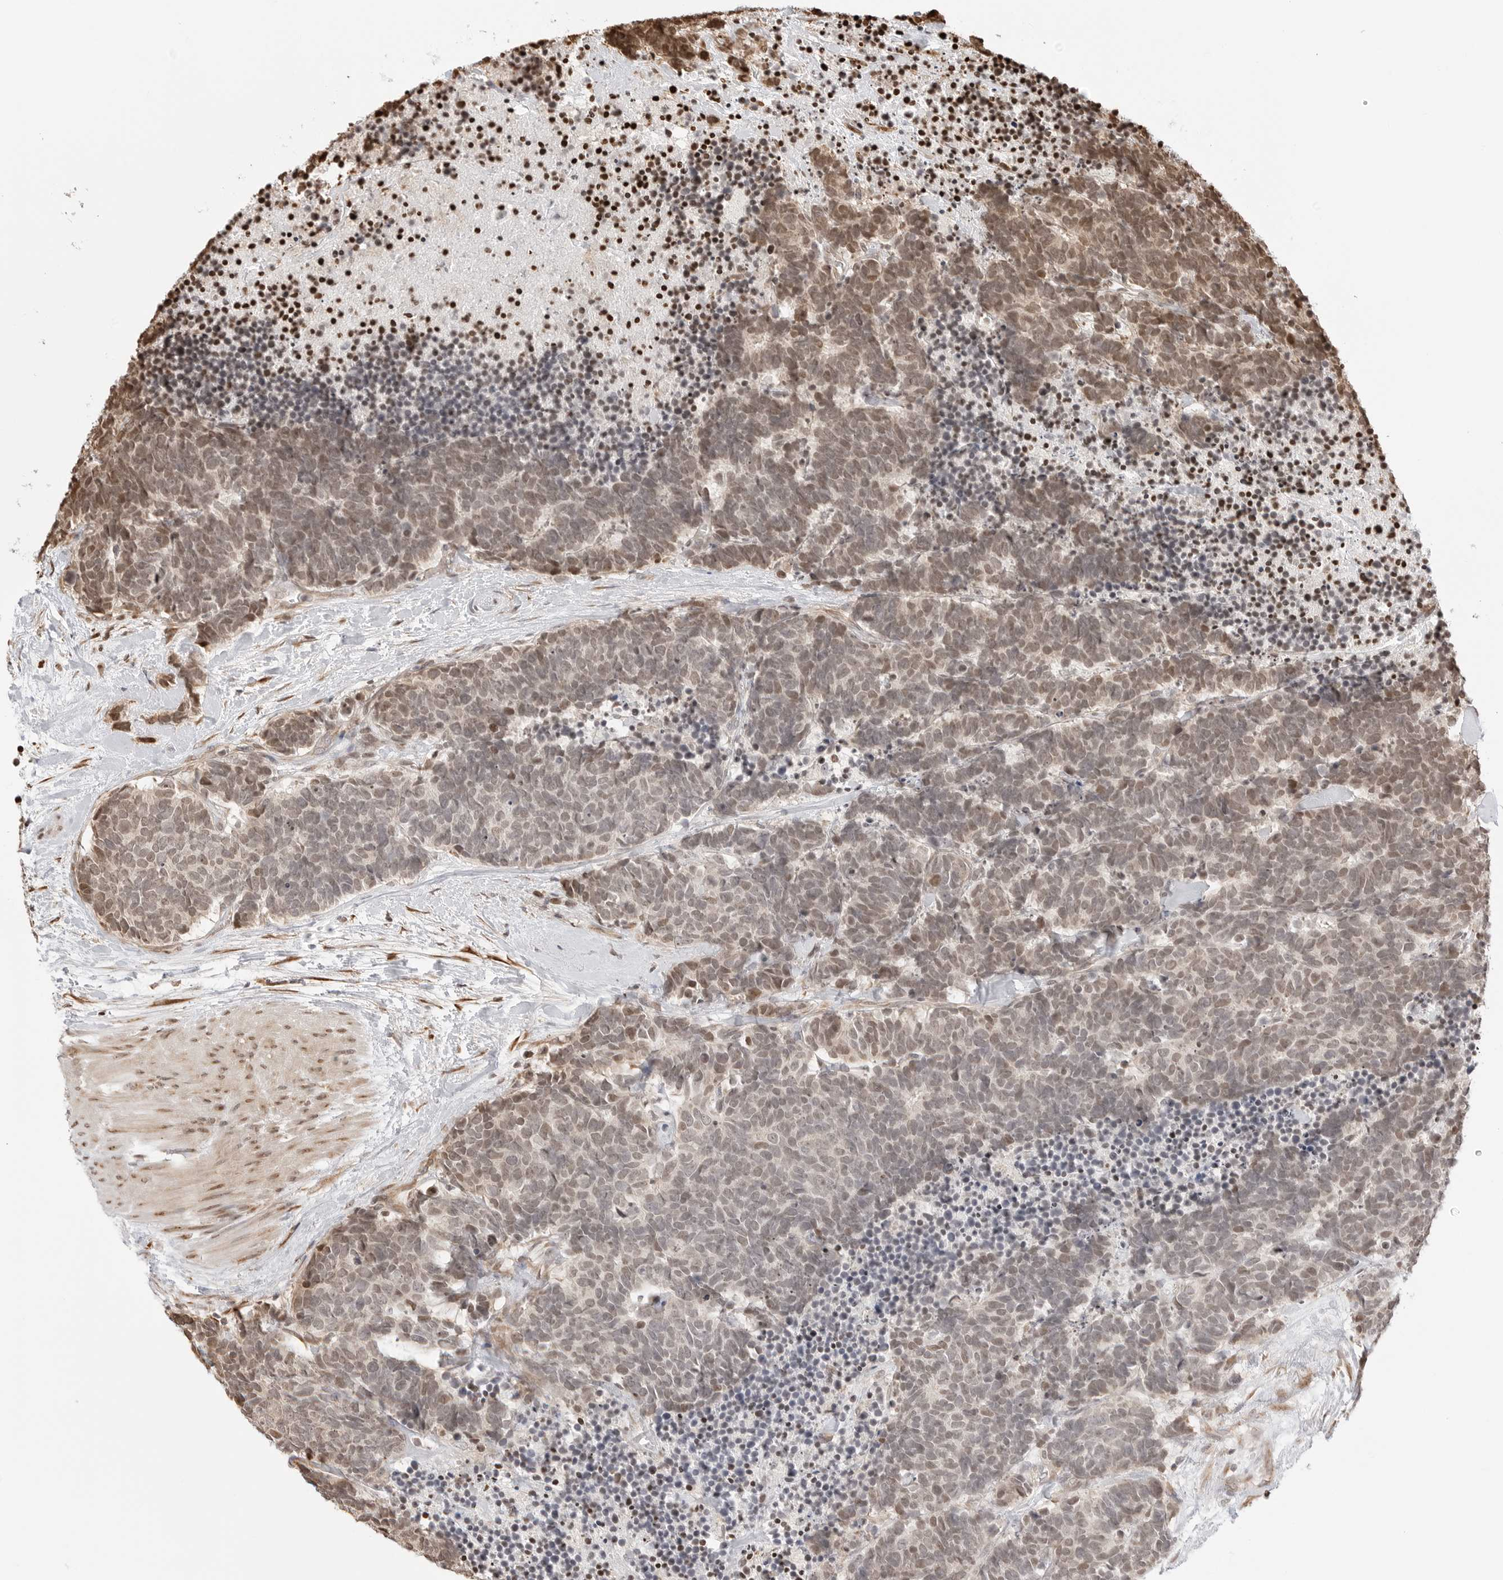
{"staining": {"intensity": "weak", "quantity": "25%-75%", "location": "nuclear"}, "tissue": "carcinoid", "cell_type": "Tumor cells", "image_type": "cancer", "snomed": [{"axis": "morphology", "description": "Carcinoma, NOS"}, {"axis": "morphology", "description": "Carcinoid, malignant, NOS"}, {"axis": "topography", "description": "Urinary bladder"}], "caption": "About 25%-75% of tumor cells in carcinoid (malignant) display weak nuclear protein staining as visualized by brown immunohistochemical staining.", "gene": "FKBP14", "patient": {"sex": "male", "age": 57}}